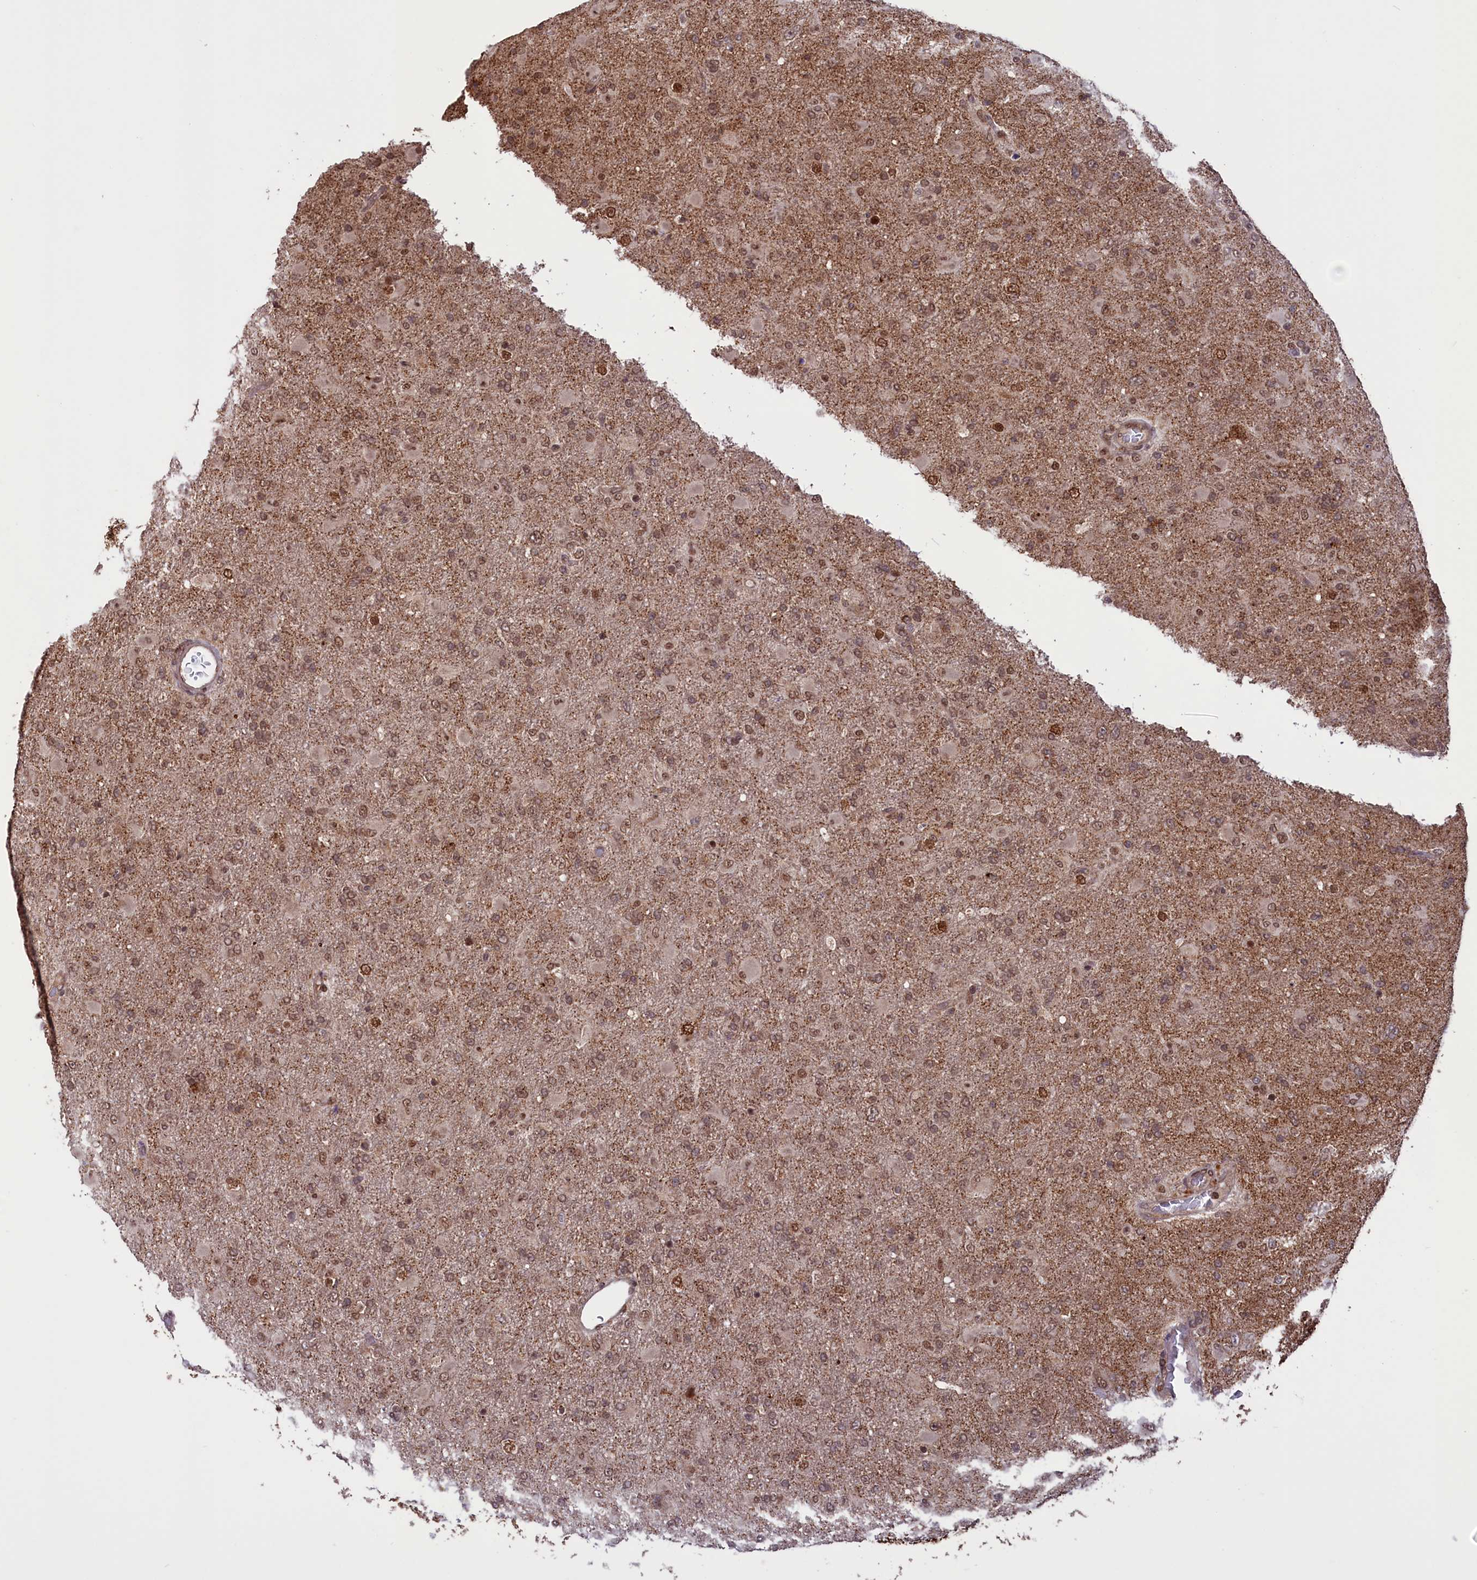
{"staining": {"intensity": "moderate", "quantity": ">75%", "location": "cytoplasmic/membranous,nuclear"}, "tissue": "glioma", "cell_type": "Tumor cells", "image_type": "cancer", "snomed": [{"axis": "morphology", "description": "Glioma, malignant, Low grade"}, {"axis": "topography", "description": "Brain"}], "caption": "Protein staining exhibits moderate cytoplasmic/membranous and nuclear positivity in approximately >75% of tumor cells in glioma. The staining is performed using DAB (3,3'-diaminobenzidine) brown chromogen to label protein expression. The nuclei are counter-stained blue using hematoxylin.", "gene": "PHC3", "patient": {"sex": "male", "age": 65}}